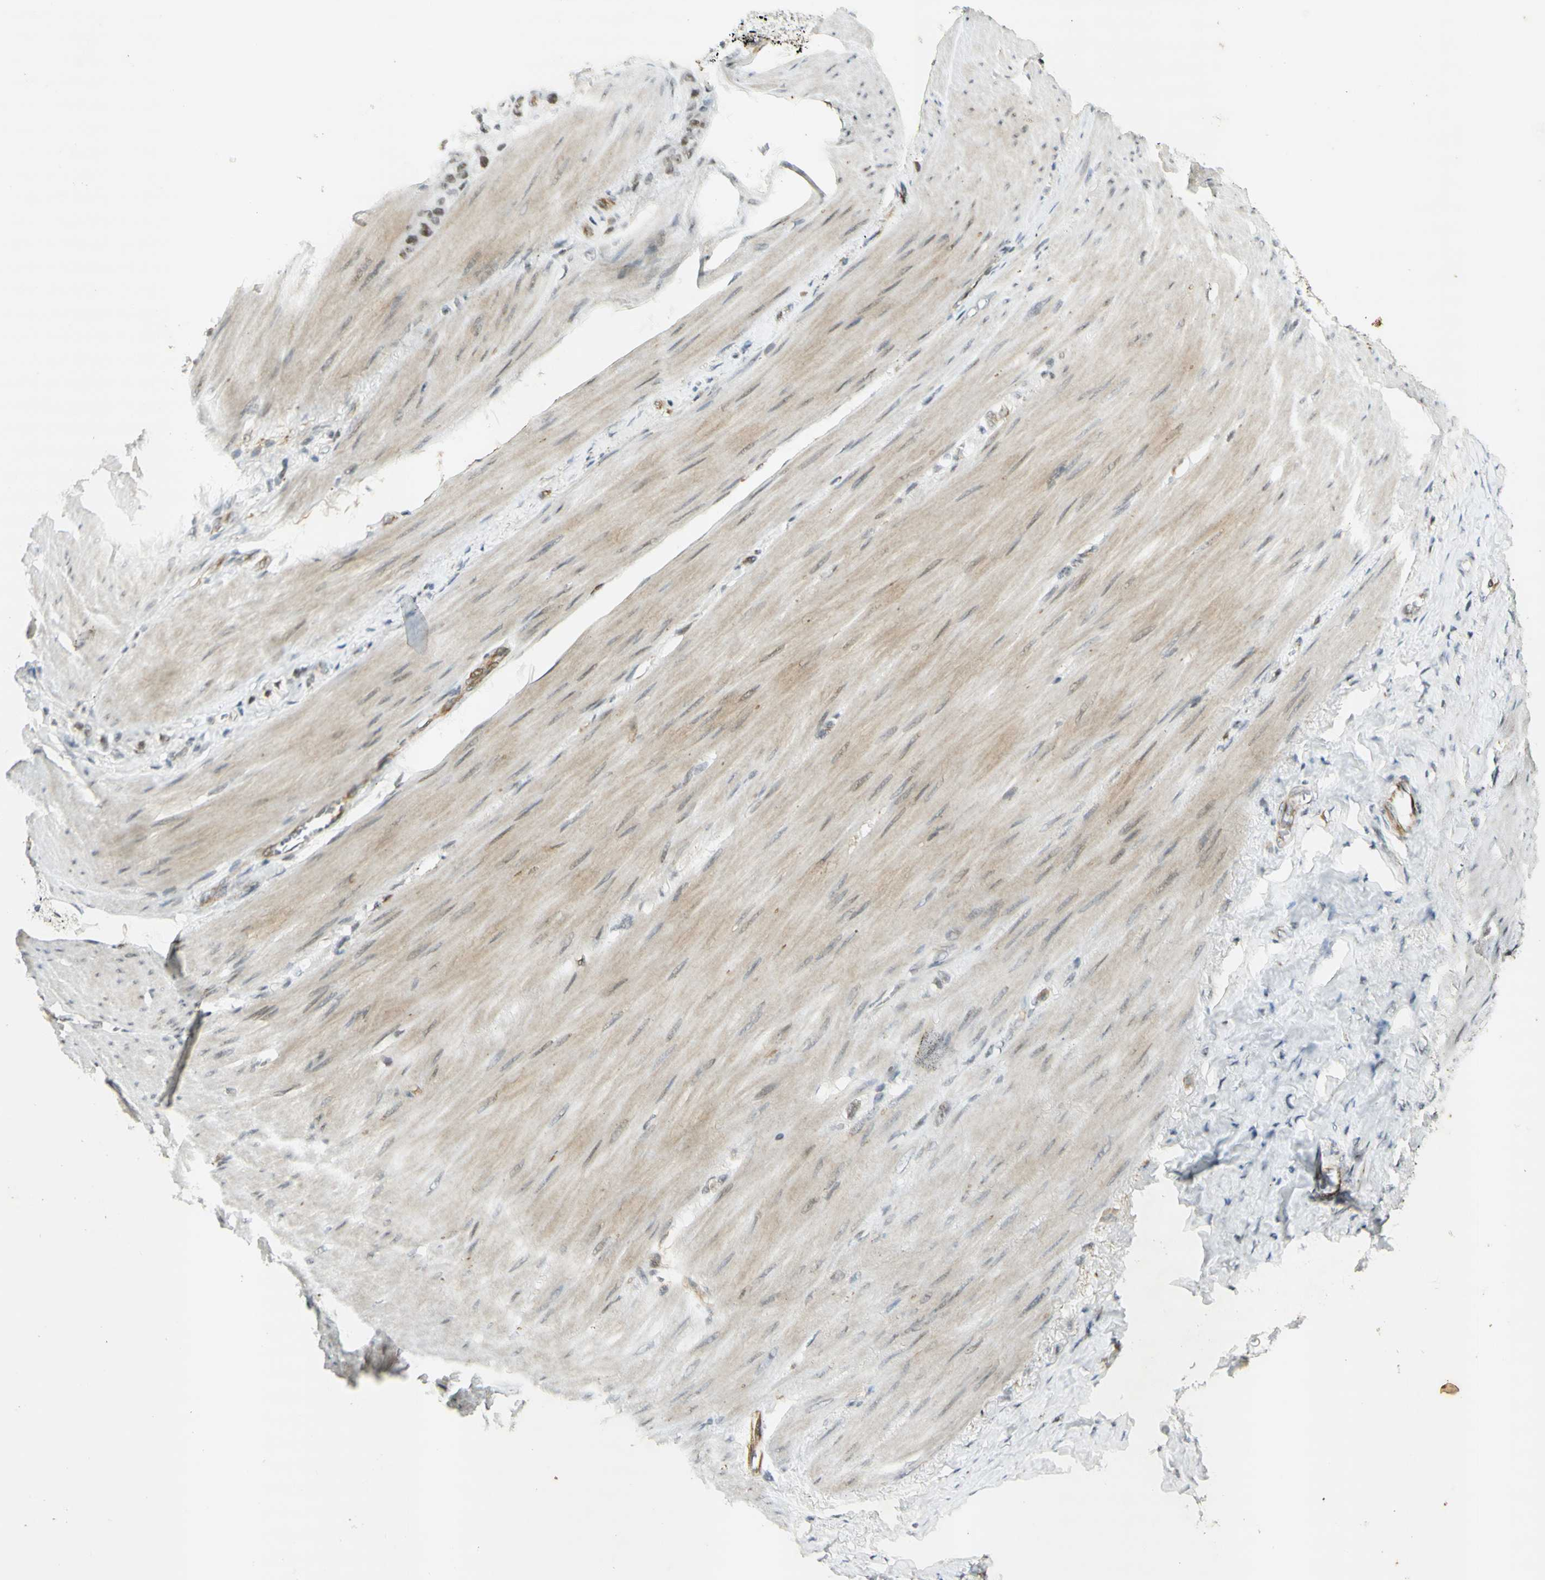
{"staining": {"intensity": "moderate", "quantity": ">75%", "location": "nuclear"}, "tissue": "stomach cancer", "cell_type": "Tumor cells", "image_type": "cancer", "snomed": [{"axis": "morphology", "description": "Adenocarcinoma, NOS"}, {"axis": "topography", "description": "Stomach"}], "caption": "The photomicrograph displays staining of stomach adenocarcinoma, revealing moderate nuclear protein staining (brown color) within tumor cells.", "gene": "IRF1", "patient": {"sex": "male", "age": 82}}